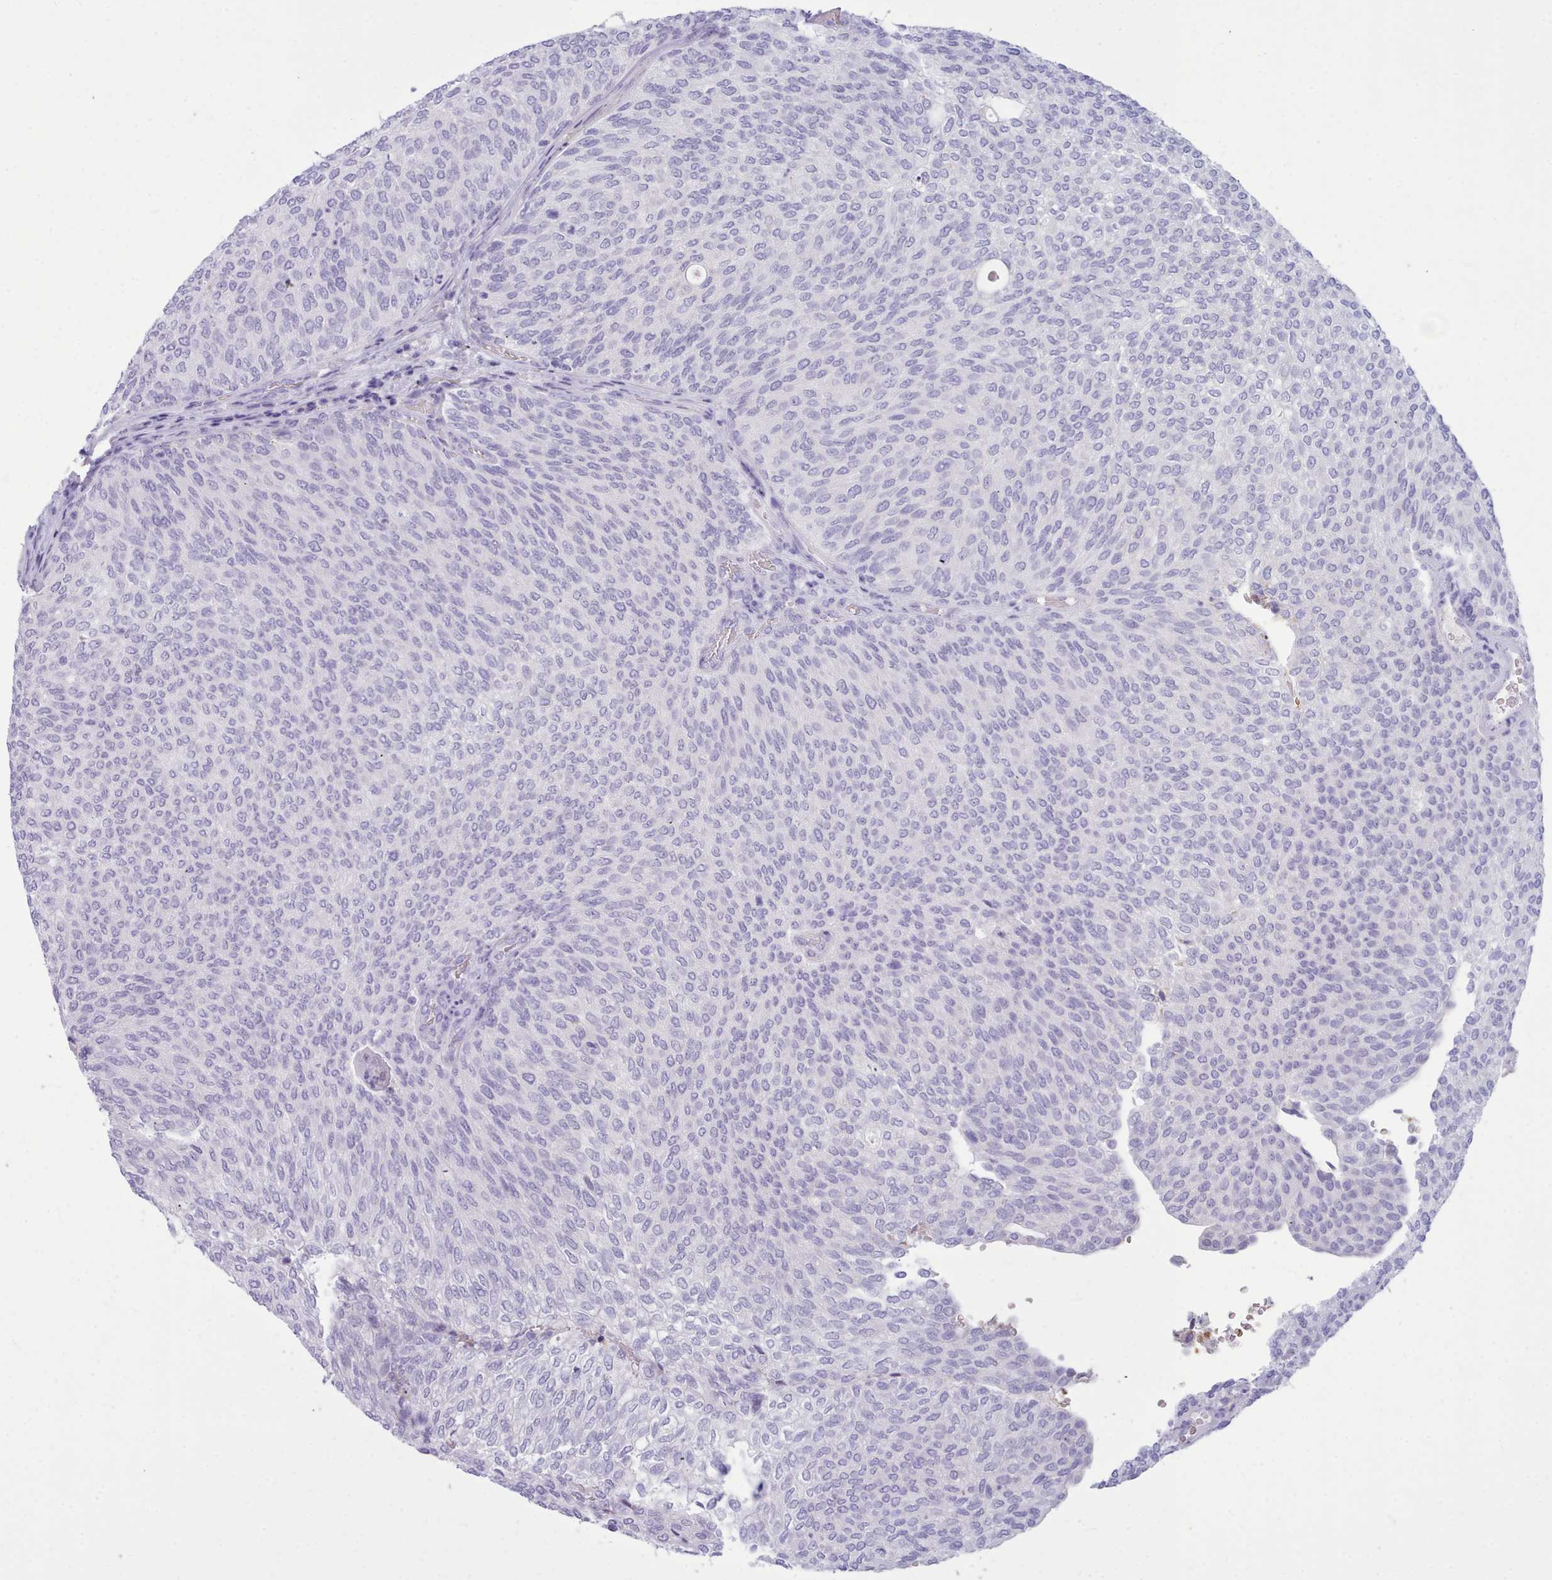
{"staining": {"intensity": "negative", "quantity": "none", "location": "none"}, "tissue": "urothelial cancer", "cell_type": "Tumor cells", "image_type": "cancer", "snomed": [{"axis": "morphology", "description": "Urothelial carcinoma, Low grade"}, {"axis": "topography", "description": "Urinary bladder"}], "caption": "A histopathology image of low-grade urothelial carcinoma stained for a protein reveals no brown staining in tumor cells. (DAB immunohistochemistry (IHC) visualized using brightfield microscopy, high magnification).", "gene": "NKX1-2", "patient": {"sex": "female", "age": 79}}